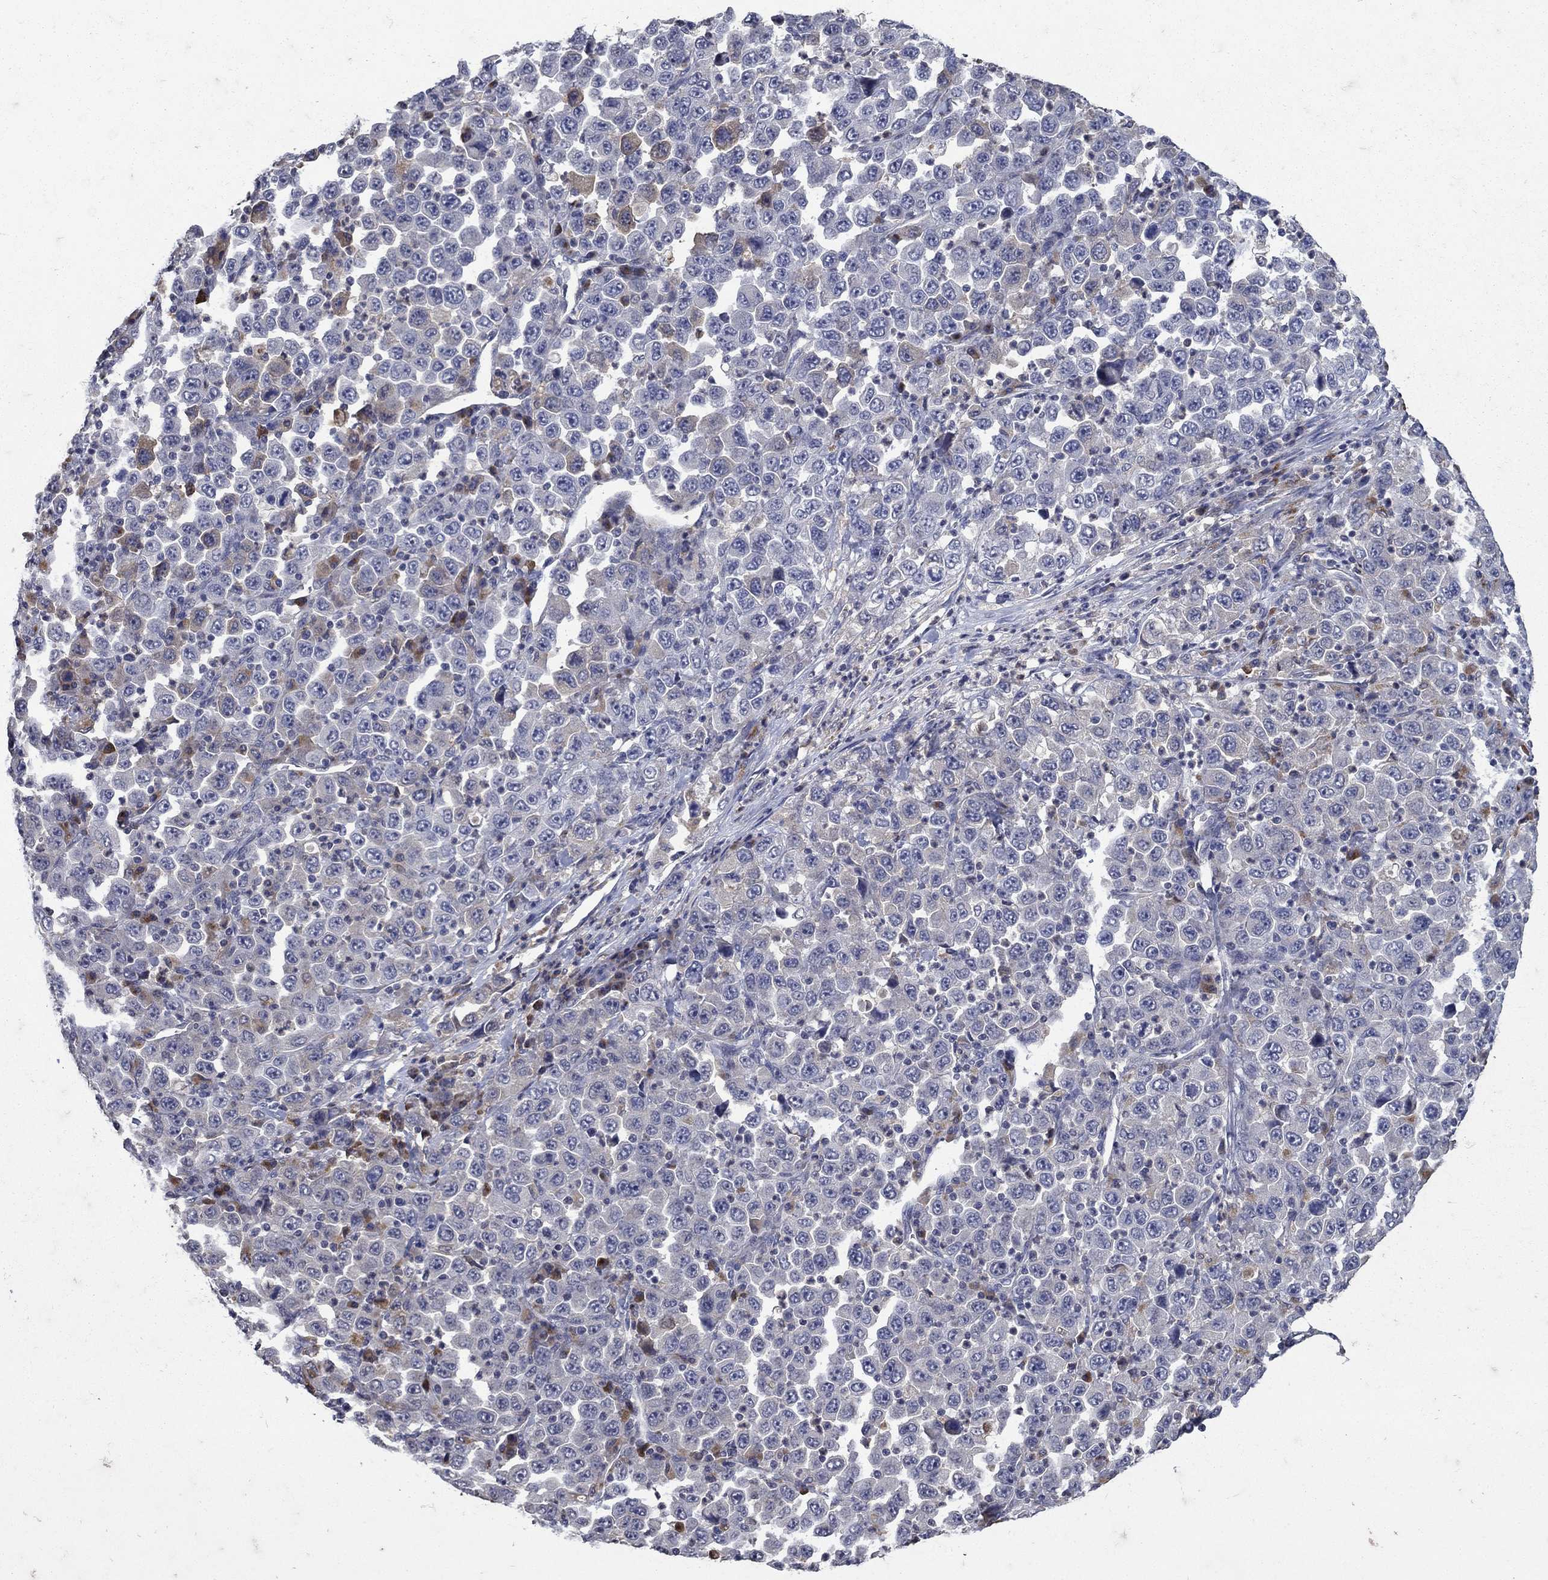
{"staining": {"intensity": "weak", "quantity": "<25%", "location": "cytoplasmic/membranous"}, "tissue": "stomach cancer", "cell_type": "Tumor cells", "image_type": "cancer", "snomed": [{"axis": "morphology", "description": "Normal tissue, NOS"}, {"axis": "morphology", "description": "Adenocarcinoma, NOS"}, {"axis": "topography", "description": "Stomach, upper"}, {"axis": "topography", "description": "Stomach"}], "caption": "Protein analysis of stomach adenocarcinoma exhibits no significant positivity in tumor cells. Nuclei are stained in blue.", "gene": "NPC2", "patient": {"sex": "male", "age": 59}}